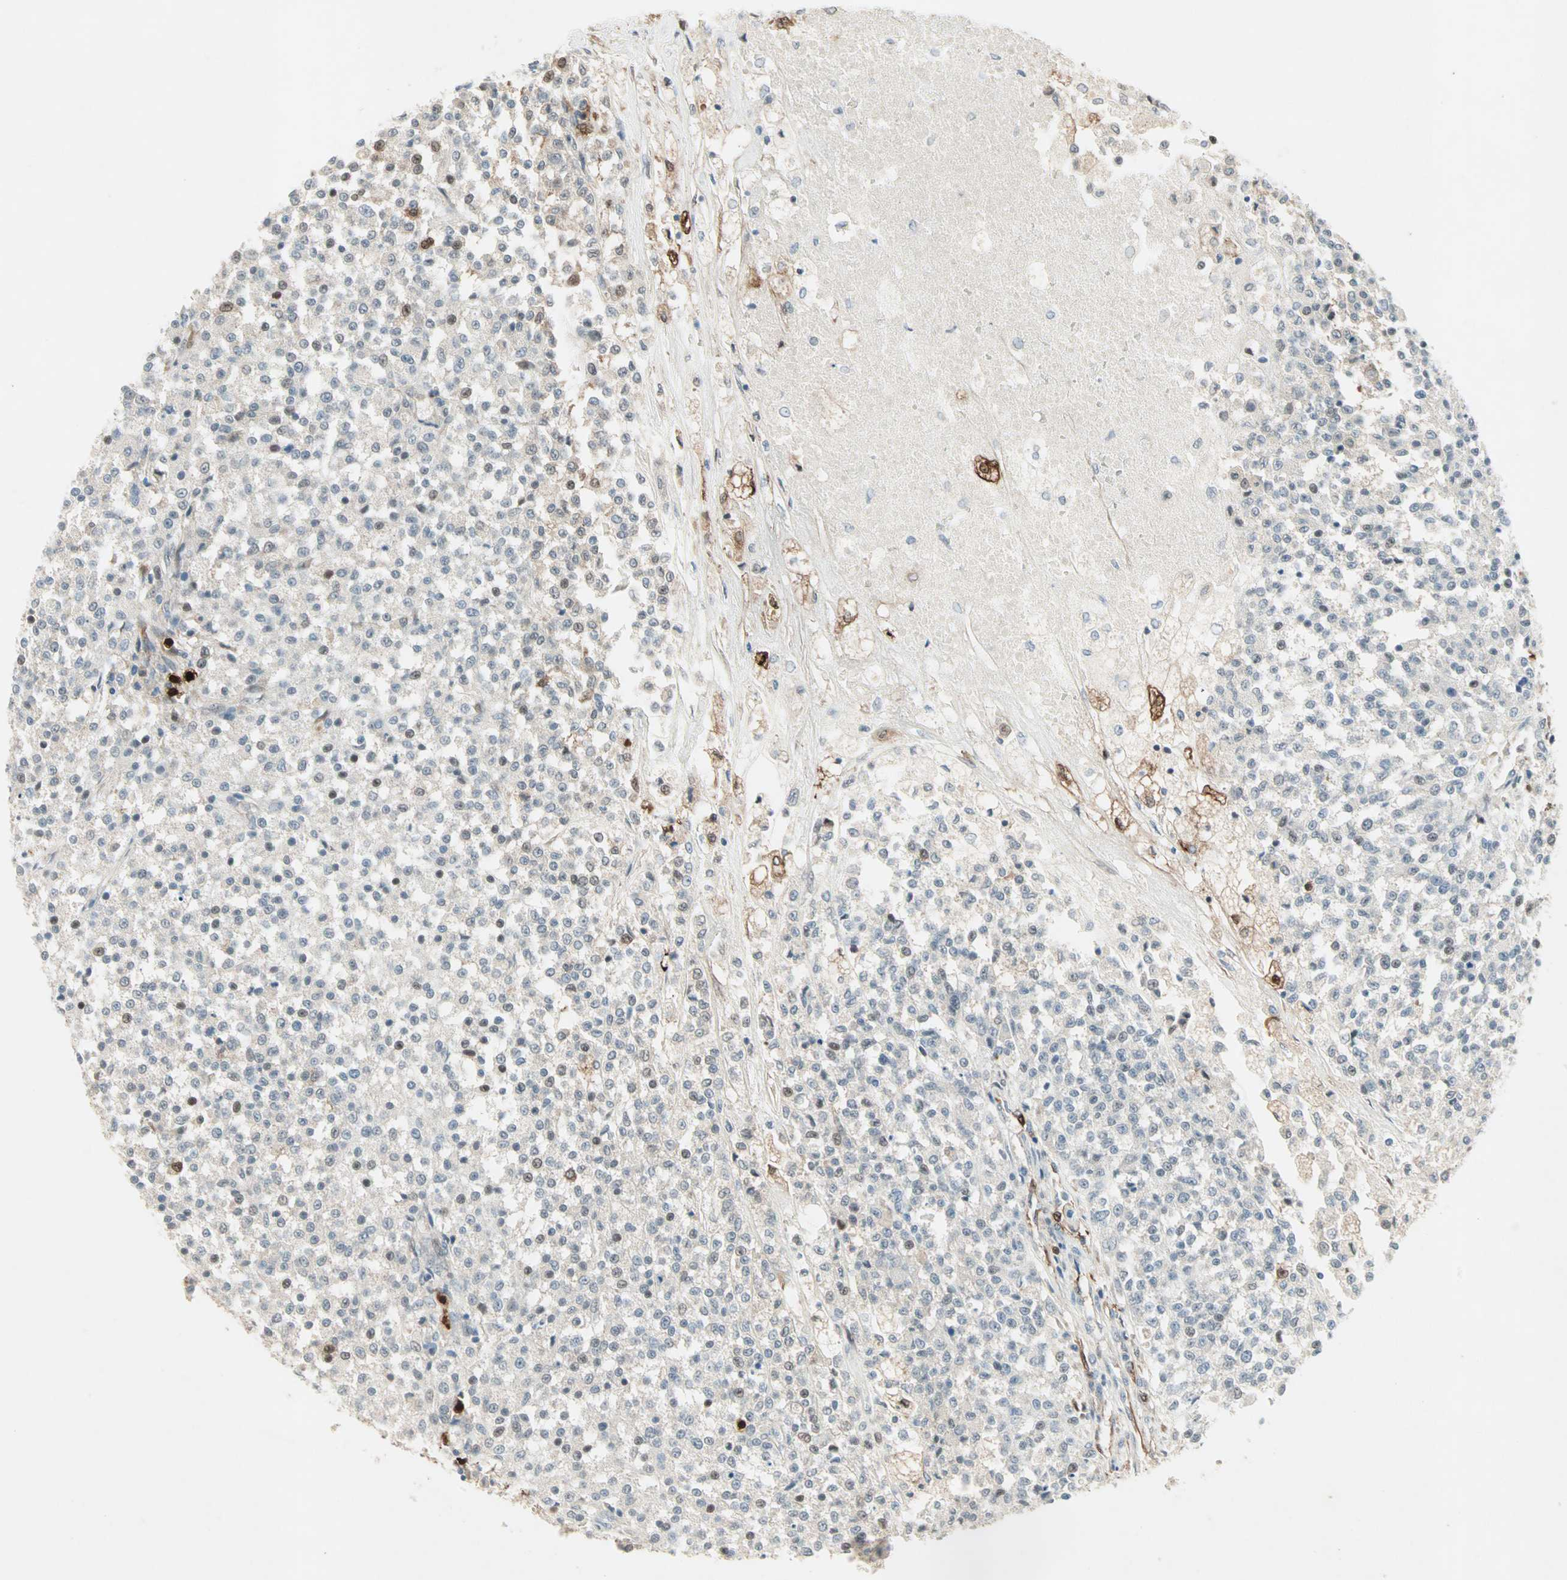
{"staining": {"intensity": "negative", "quantity": "none", "location": "none"}, "tissue": "testis cancer", "cell_type": "Tumor cells", "image_type": "cancer", "snomed": [{"axis": "morphology", "description": "Seminoma, NOS"}, {"axis": "topography", "description": "Testis"}], "caption": "This is an immunohistochemistry image of human testis seminoma. There is no positivity in tumor cells.", "gene": "RTL6", "patient": {"sex": "male", "age": 59}}